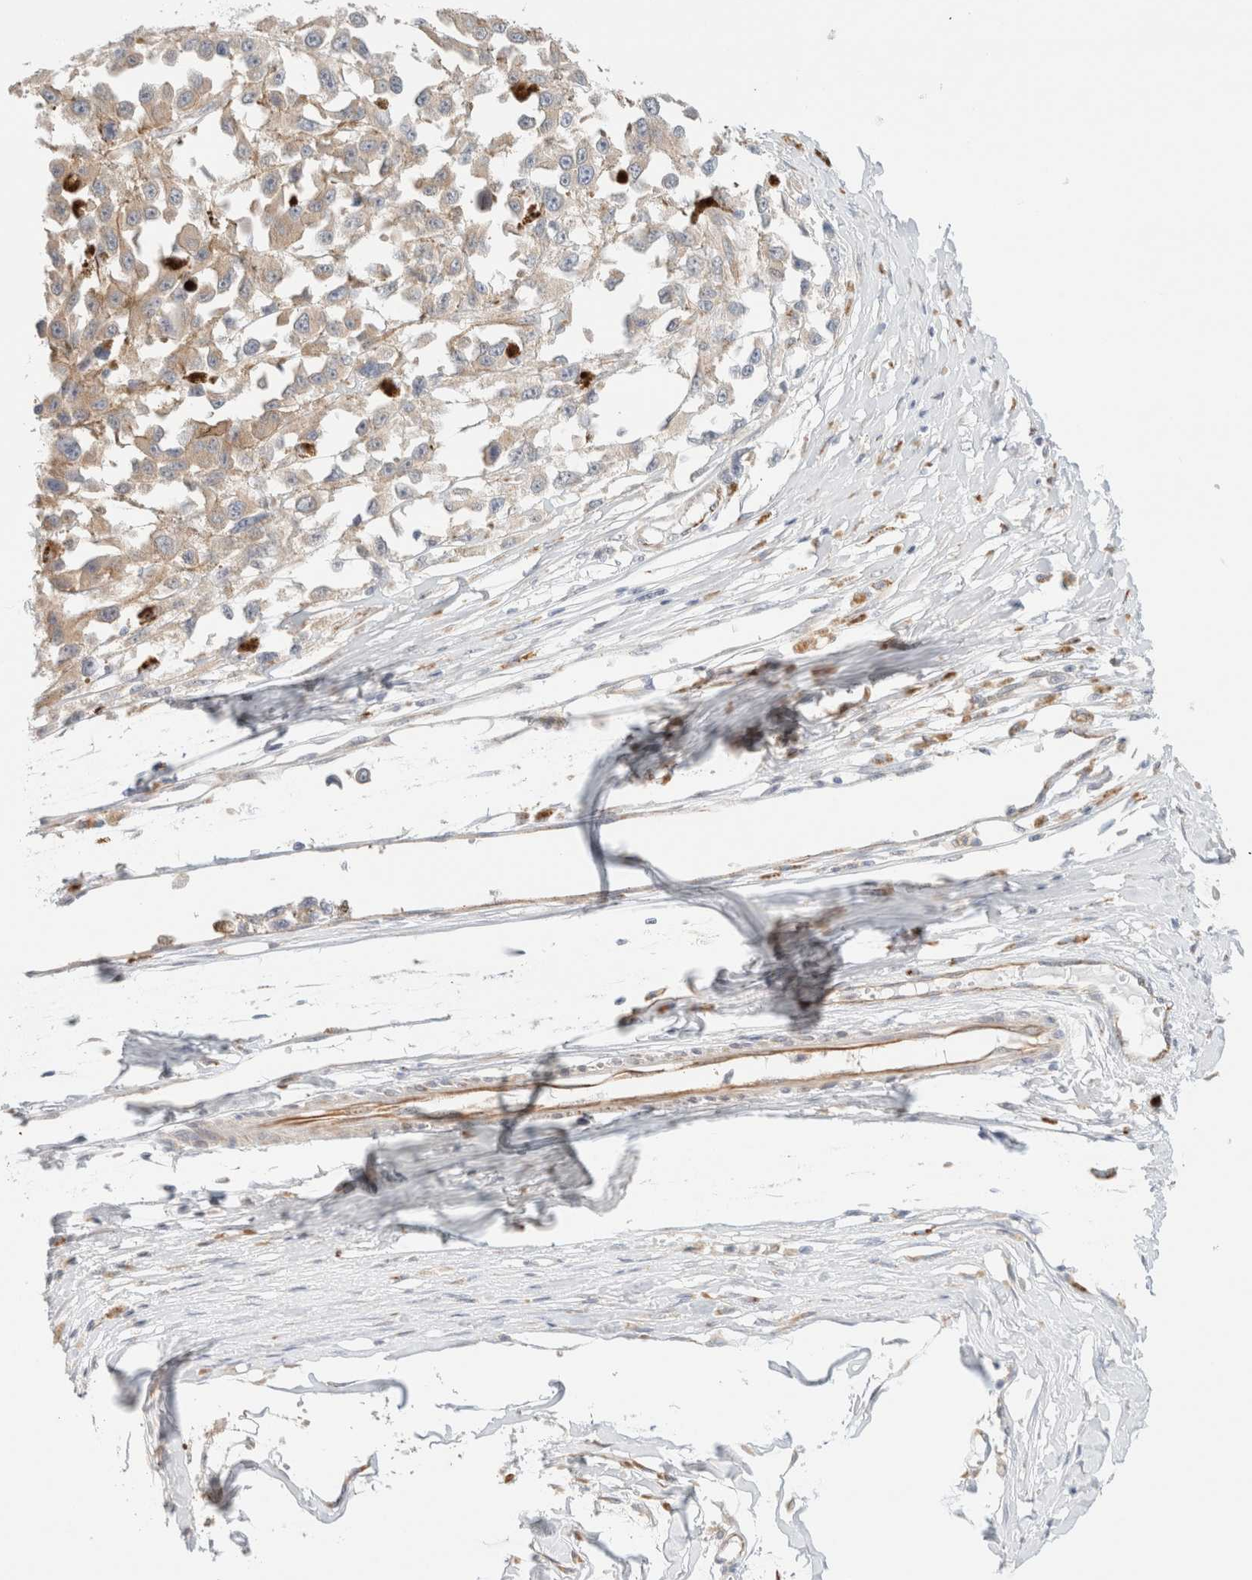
{"staining": {"intensity": "weak", "quantity": ">75%", "location": "cytoplasmic/membranous"}, "tissue": "melanoma", "cell_type": "Tumor cells", "image_type": "cancer", "snomed": [{"axis": "morphology", "description": "Malignant melanoma, Metastatic site"}, {"axis": "topography", "description": "Lymph node"}], "caption": "Protein expression analysis of human melanoma reveals weak cytoplasmic/membranous expression in about >75% of tumor cells.", "gene": "UNC13B", "patient": {"sex": "male", "age": 59}}